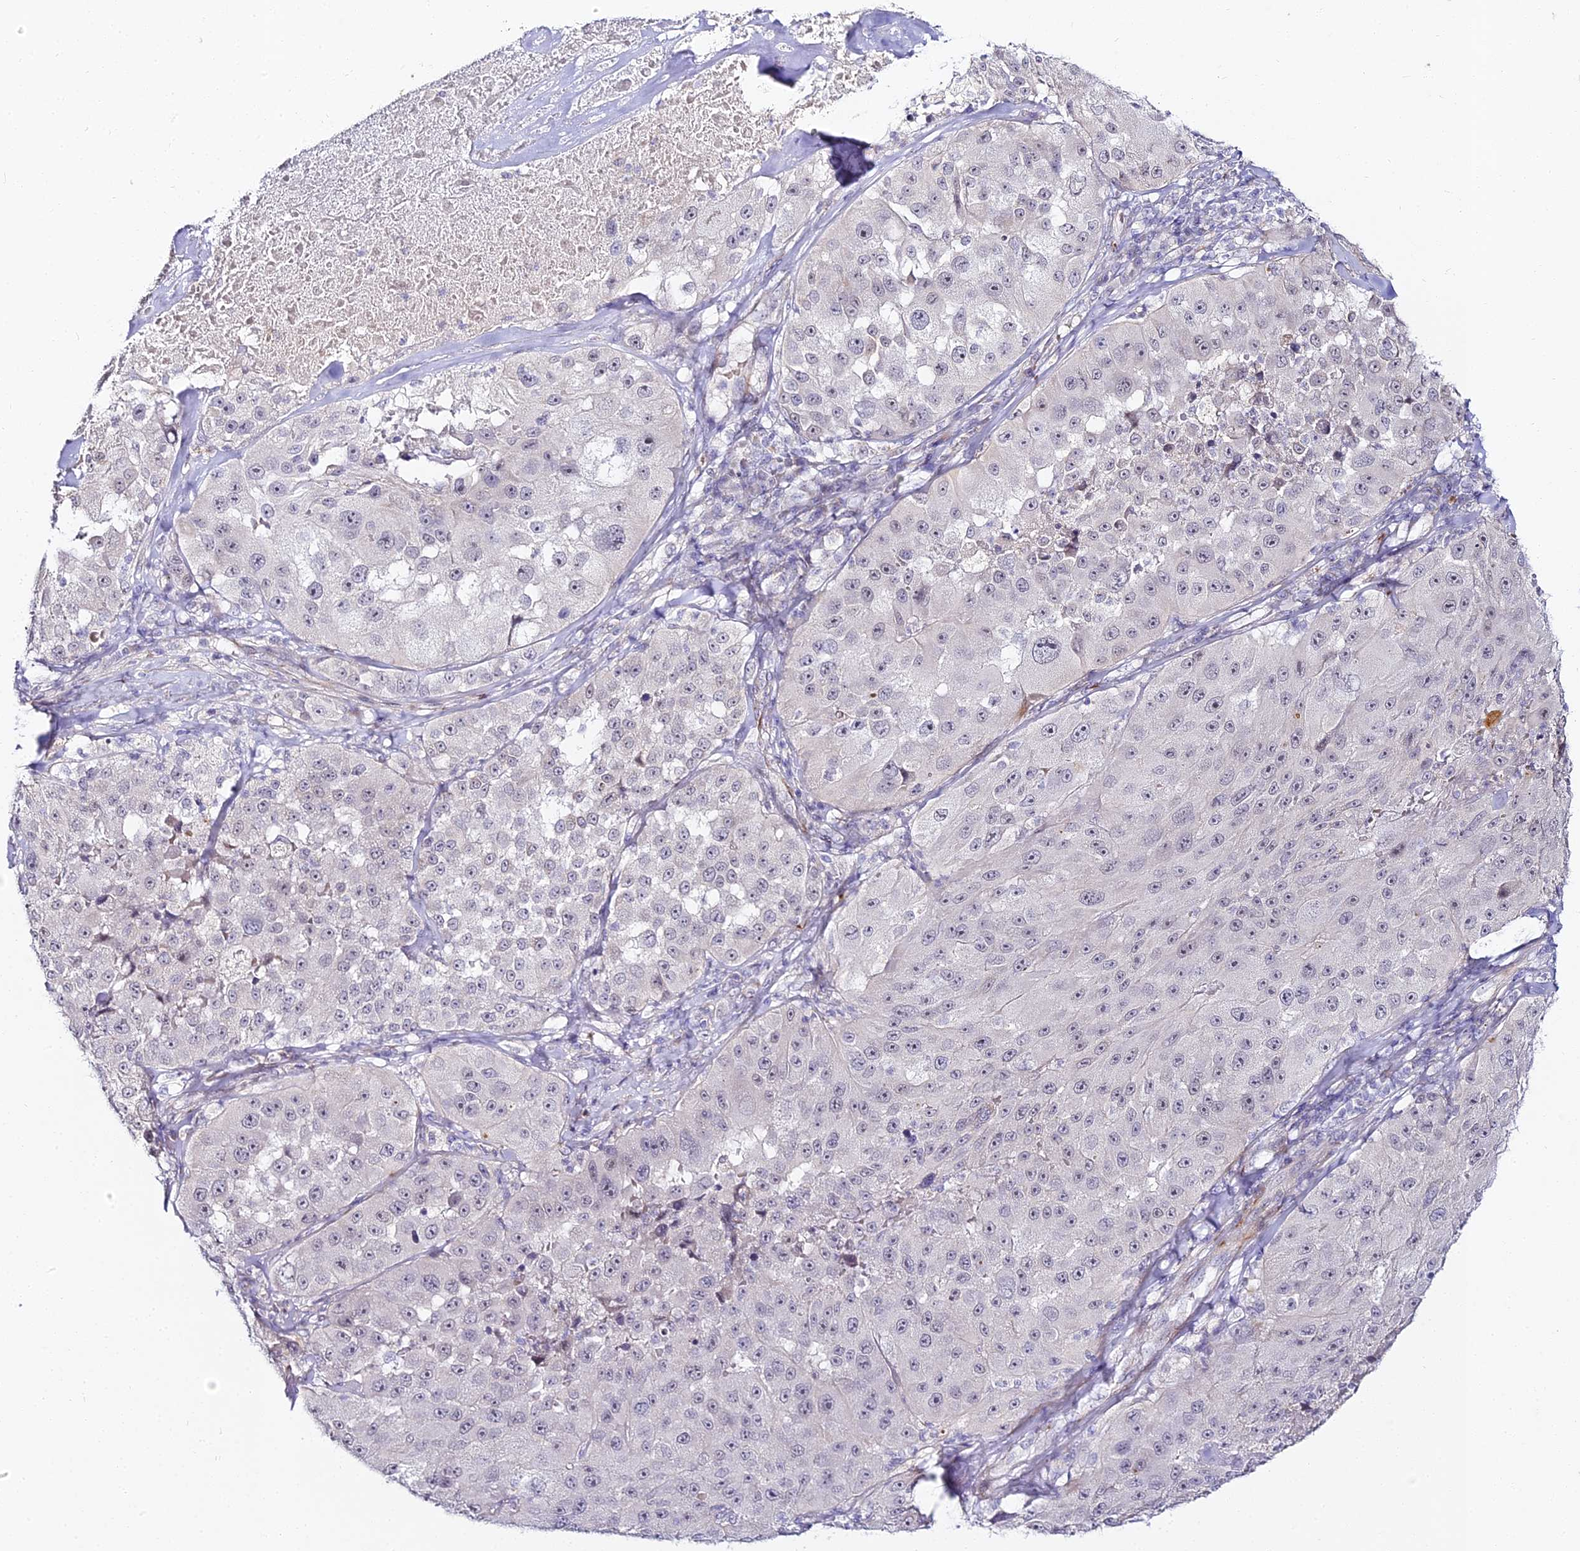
{"staining": {"intensity": "negative", "quantity": "none", "location": "none"}, "tissue": "melanoma", "cell_type": "Tumor cells", "image_type": "cancer", "snomed": [{"axis": "morphology", "description": "Malignant melanoma, Metastatic site"}, {"axis": "topography", "description": "Lymph node"}], "caption": "The photomicrograph shows no staining of tumor cells in melanoma.", "gene": "ALPG", "patient": {"sex": "male", "age": 62}}